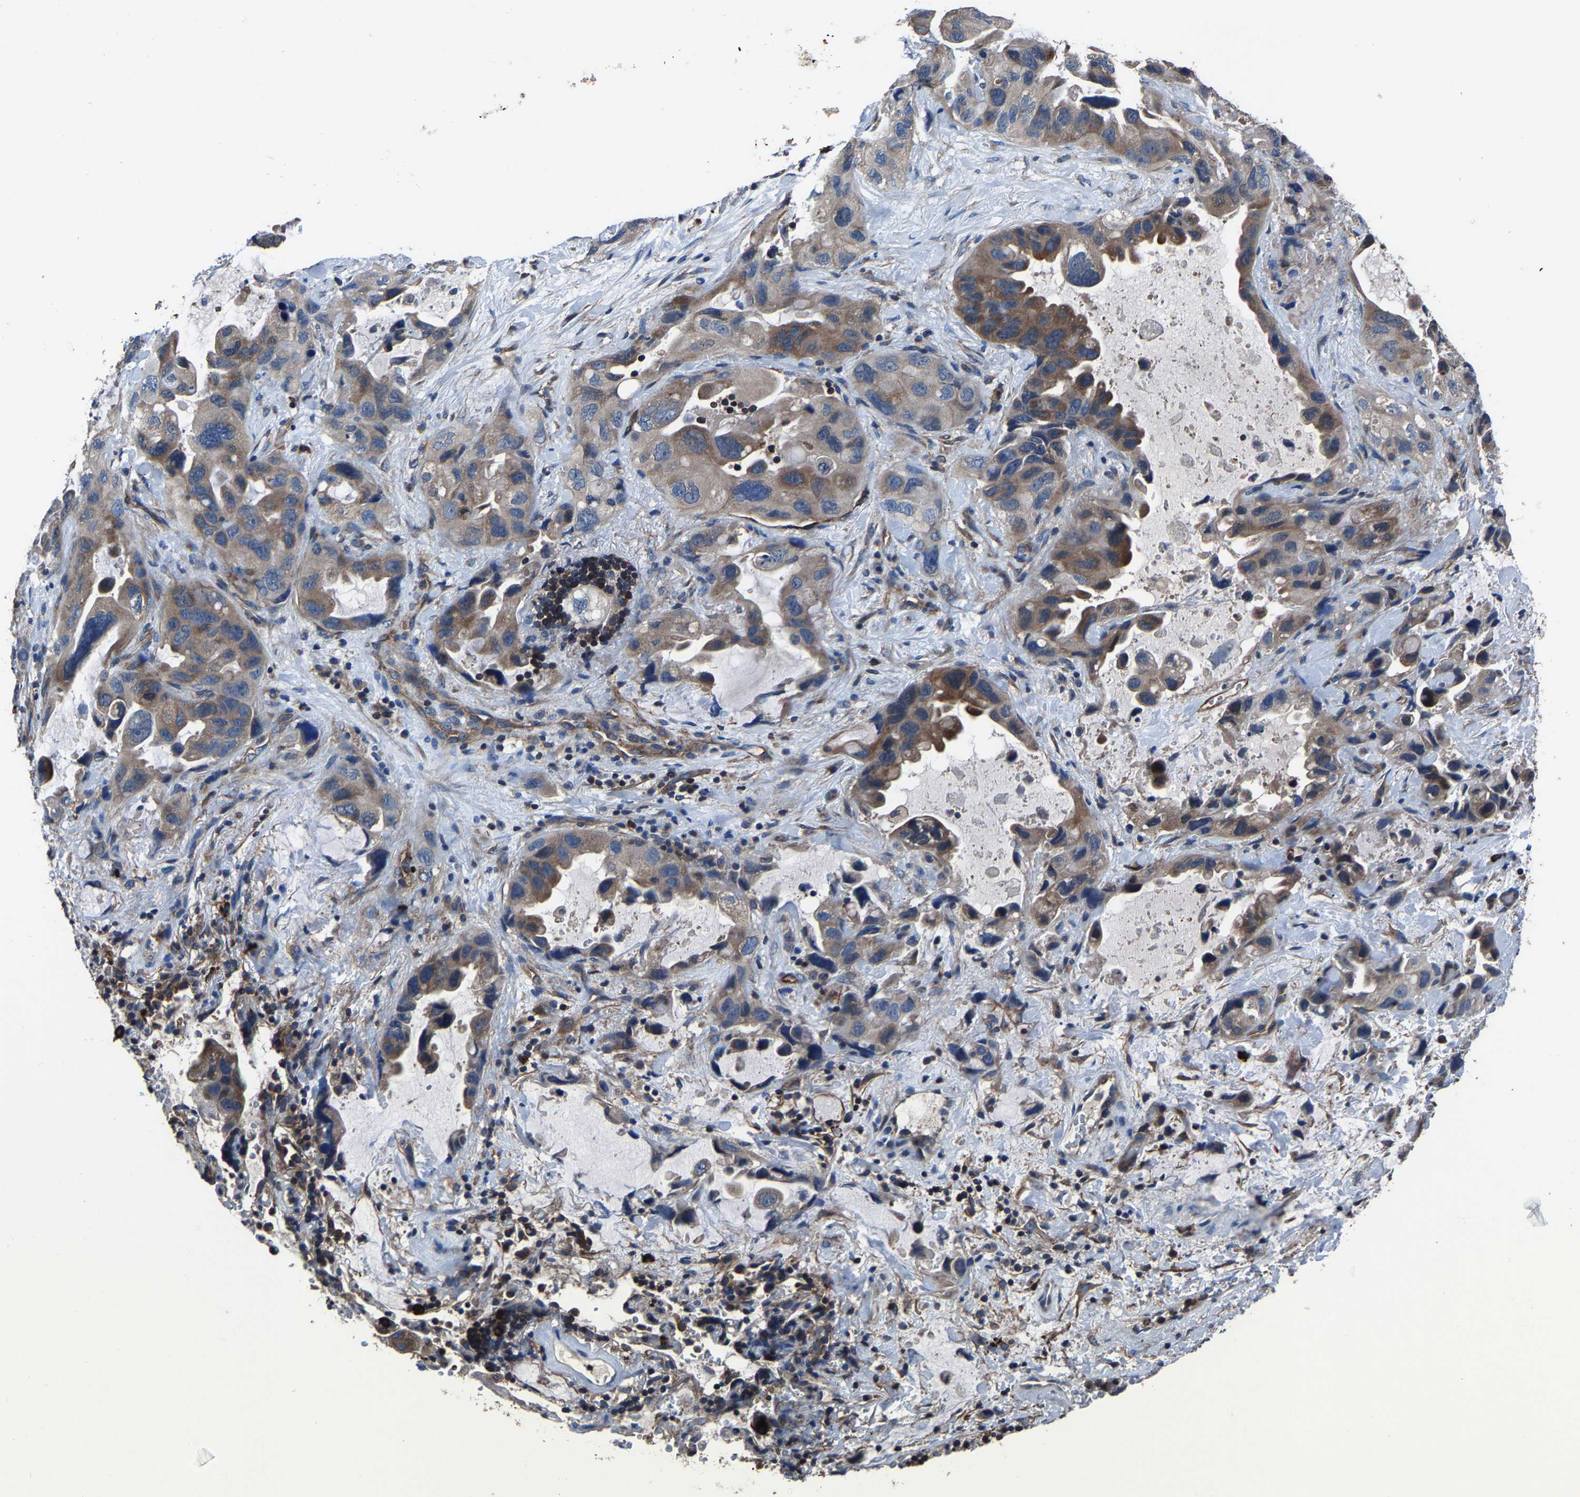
{"staining": {"intensity": "moderate", "quantity": "25%-75%", "location": "cytoplasmic/membranous"}, "tissue": "lung cancer", "cell_type": "Tumor cells", "image_type": "cancer", "snomed": [{"axis": "morphology", "description": "Squamous cell carcinoma, NOS"}, {"axis": "topography", "description": "Lung"}], "caption": "Protein staining exhibits moderate cytoplasmic/membranous staining in about 25%-75% of tumor cells in lung squamous cell carcinoma.", "gene": "KIAA1958", "patient": {"sex": "female", "age": 73}}